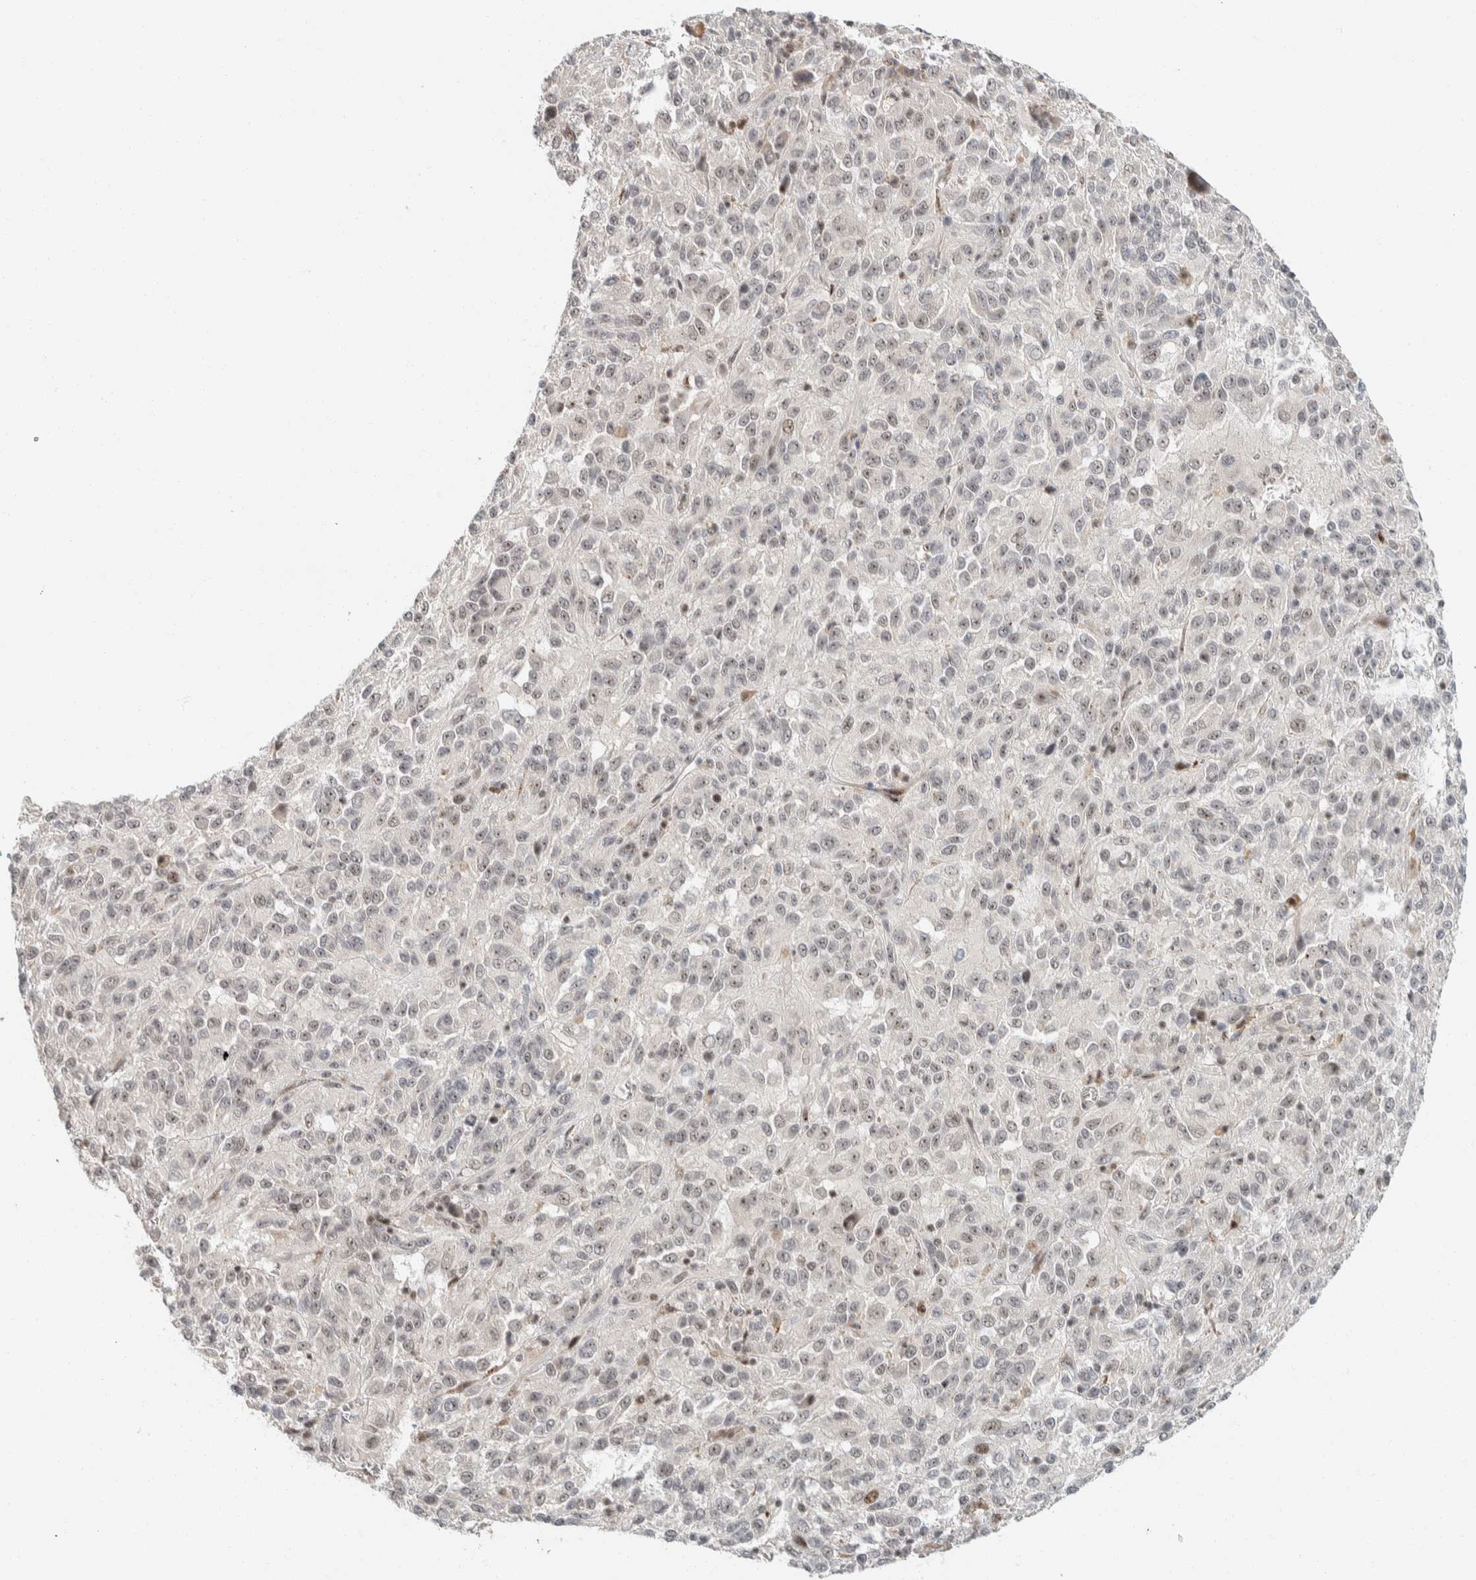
{"staining": {"intensity": "weak", "quantity": "<25%", "location": "nuclear"}, "tissue": "melanoma", "cell_type": "Tumor cells", "image_type": "cancer", "snomed": [{"axis": "morphology", "description": "Malignant melanoma, Metastatic site"}, {"axis": "topography", "description": "Lung"}], "caption": "Melanoma was stained to show a protein in brown. There is no significant staining in tumor cells.", "gene": "ZBTB2", "patient": {"sex": "male", "age": 64}}